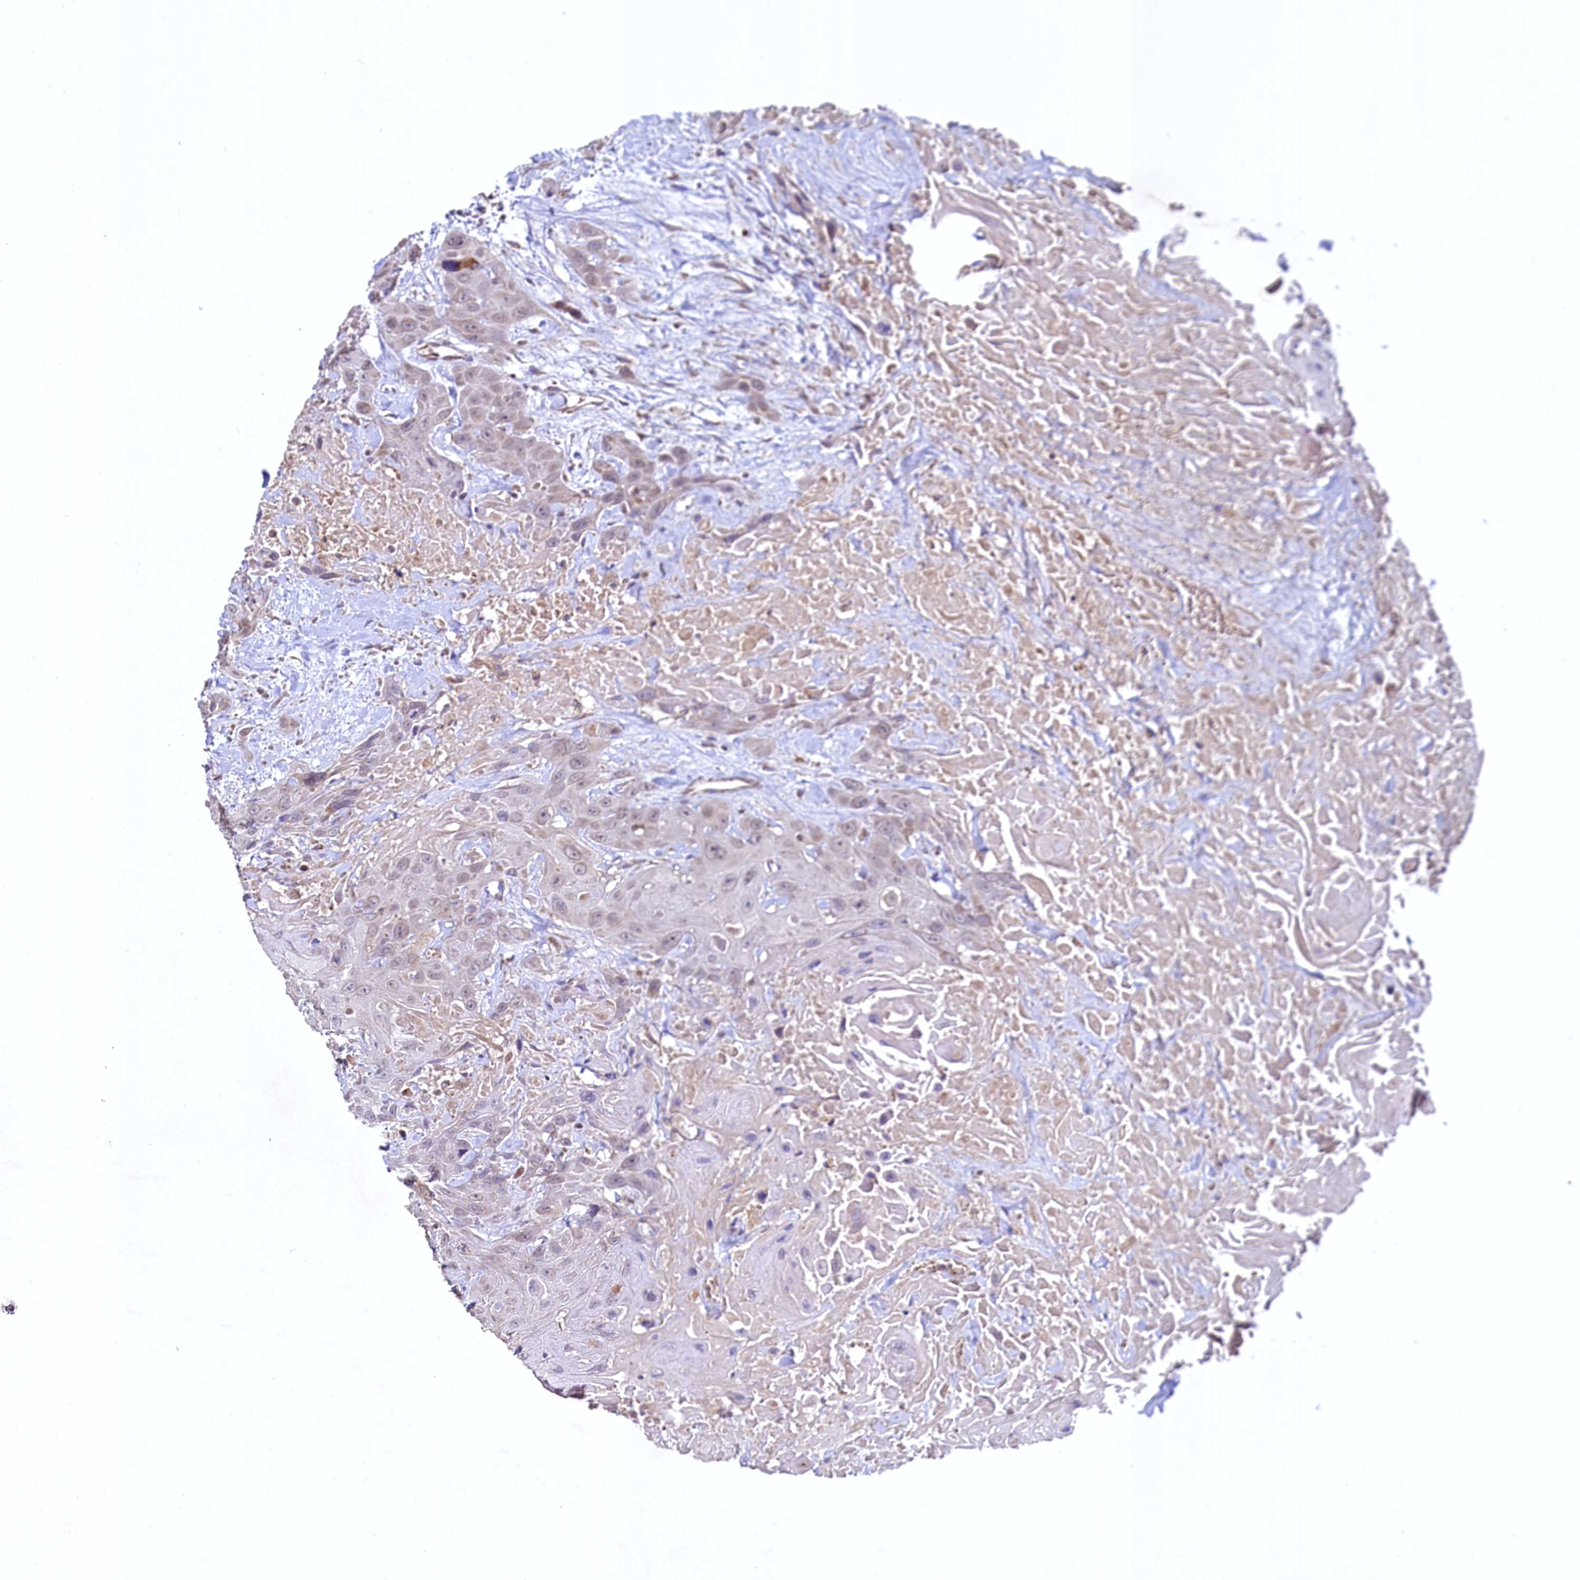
{"staining": {"intensity": "weak", "quantity": "<25%", "location": "cytoplasmic/membranous"}, "tissue": "head and neck cancer", "cell_type": "Tumor cells", "image_type": "cancer", "snomed": [{"axis": "morphology", "description": "Squamous cell carcinoma, NOS"}, {"axis": "topography", "description": "Head-Neck"}], "caption": "Tumor cells show no significant positivity in head and neck cancer (squamous cell carcinoma). Brightfield microscopy of IHC stained with DAB (brown) and hematoxylin (blue), captured at high magnification.", "gene": "METTL4", "patient": {"sex": "male", "age": 81}}